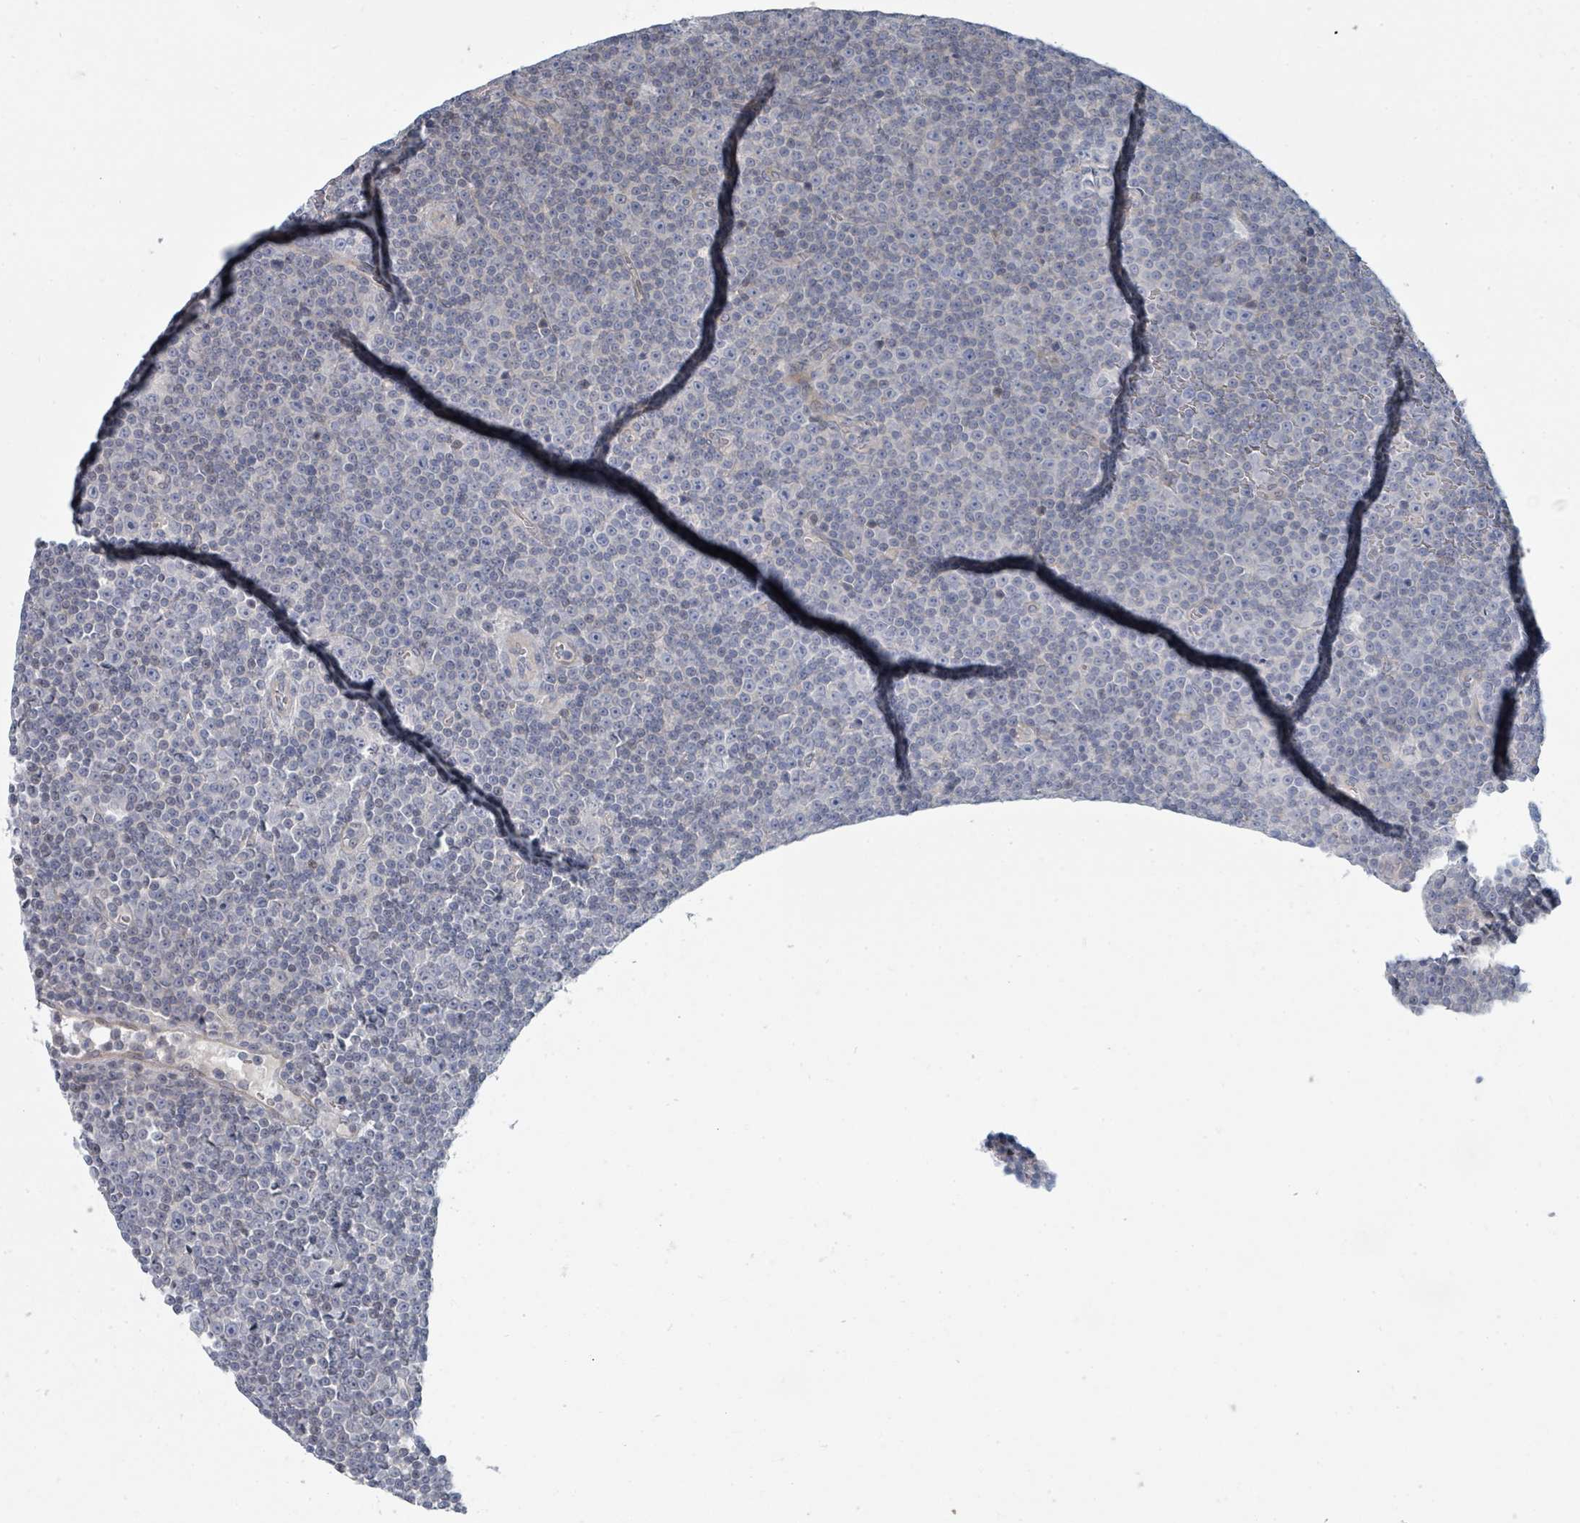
{"staining": {"intensity": "negative", "quantity": "none", "location": "none"}, "tissue": "lymphoma", "cell_type": "Tumor cells", "image_type": "cancer", "snomed": [{"axis": "morphology", "description": "Malignant lymphoma, non-Hodgkin's type, Low grade"}, {"axis": "topography", "description": "Lymph node"}], "caption": "Lymphoma stained for a protein using IHC displays no expression tumor cells.", "gene": "SLC25A45", "patient": {"sex": "female", "age": 67}}